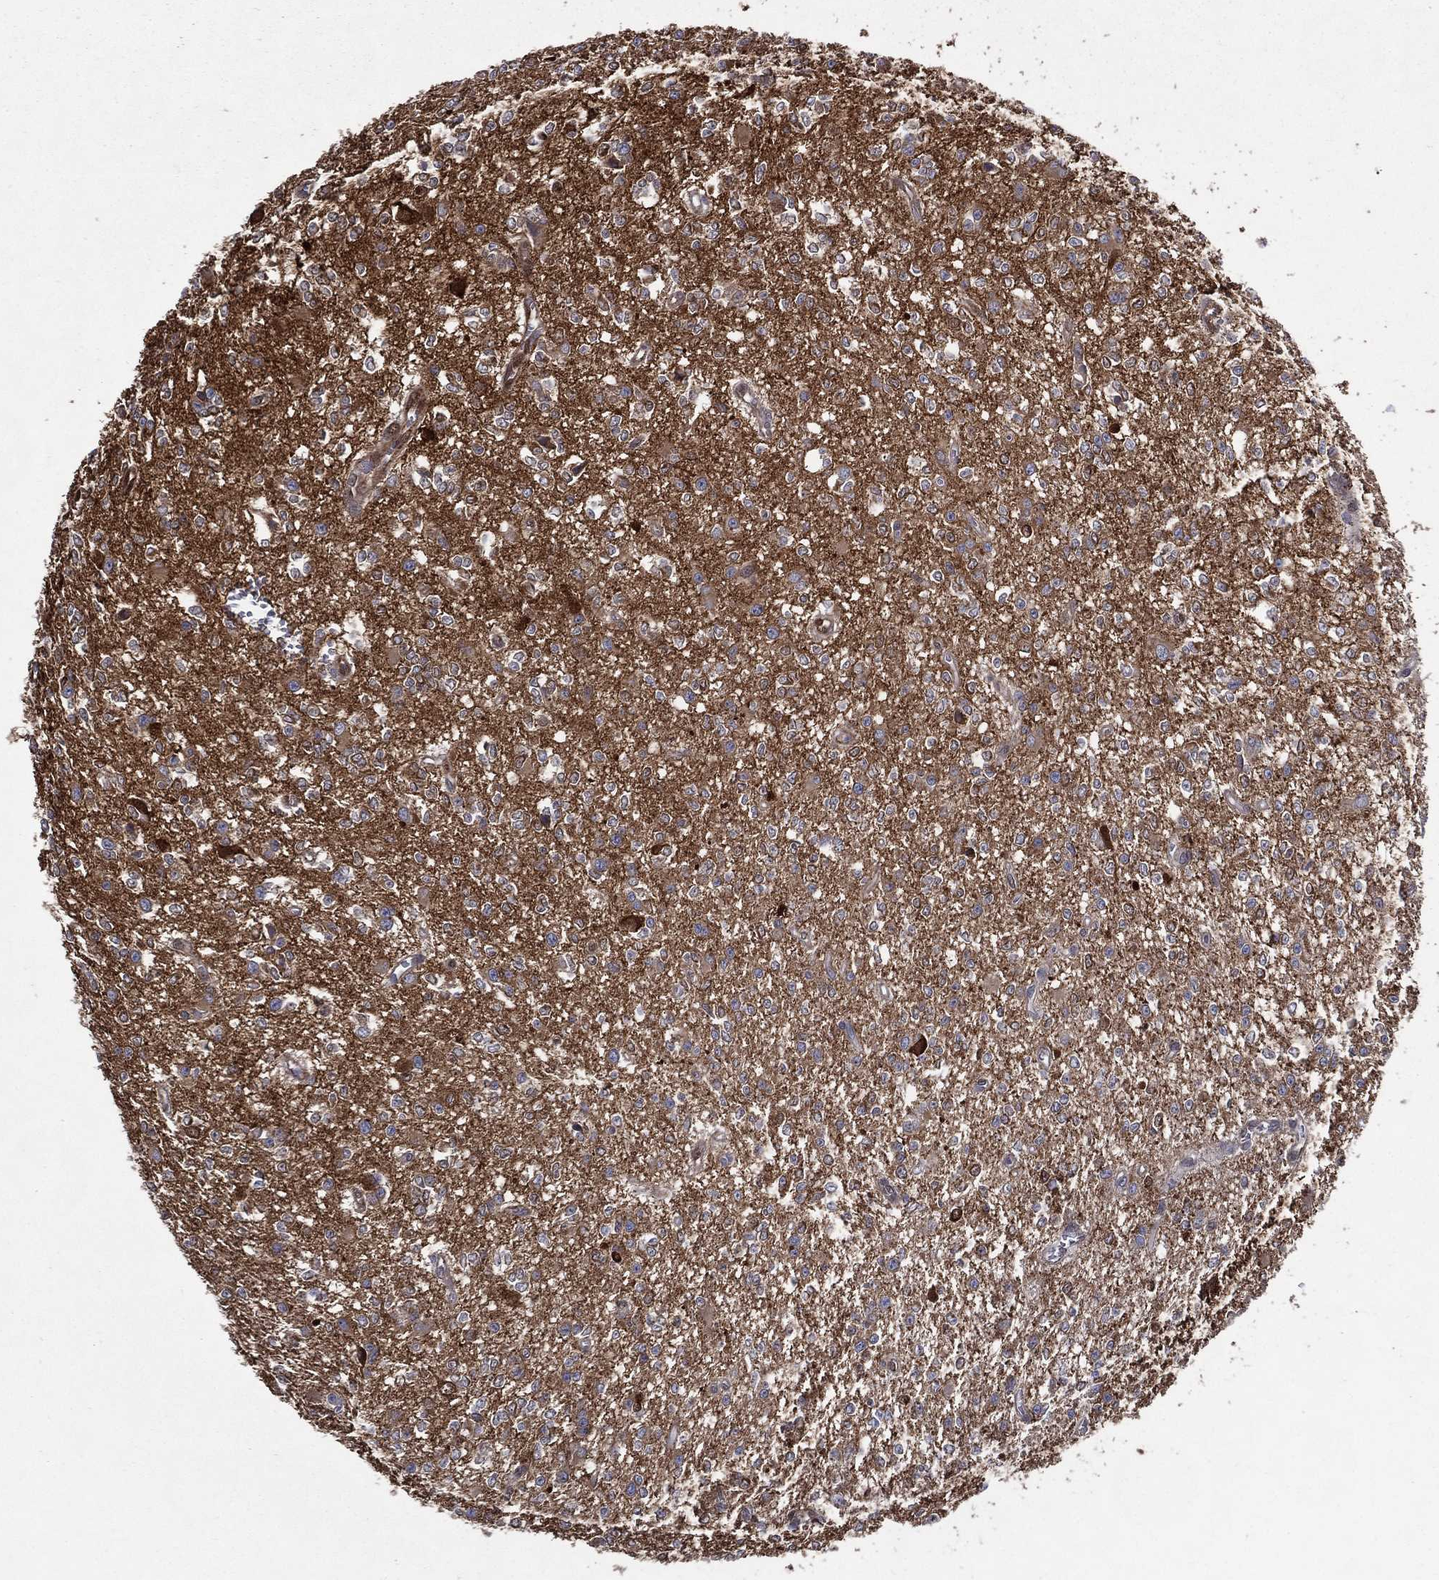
{"staining": {"intensity": "negative", "quantity": "none", "location": "none"}, "tissue": "glioma", "cell_type": "Tumor cells", "image_type": "cancer", "snomed": [{"axis": "morphology", "description": "Glioma, malignant, Low grade"}, {"axis": "topography", "description": "Brain"}], "caption": "There is no significant staining in tumor cells of low-grade glioma (malignant).", "gene": "ARHGAP11A", "patient": {"sex": "female", "age": 45}}